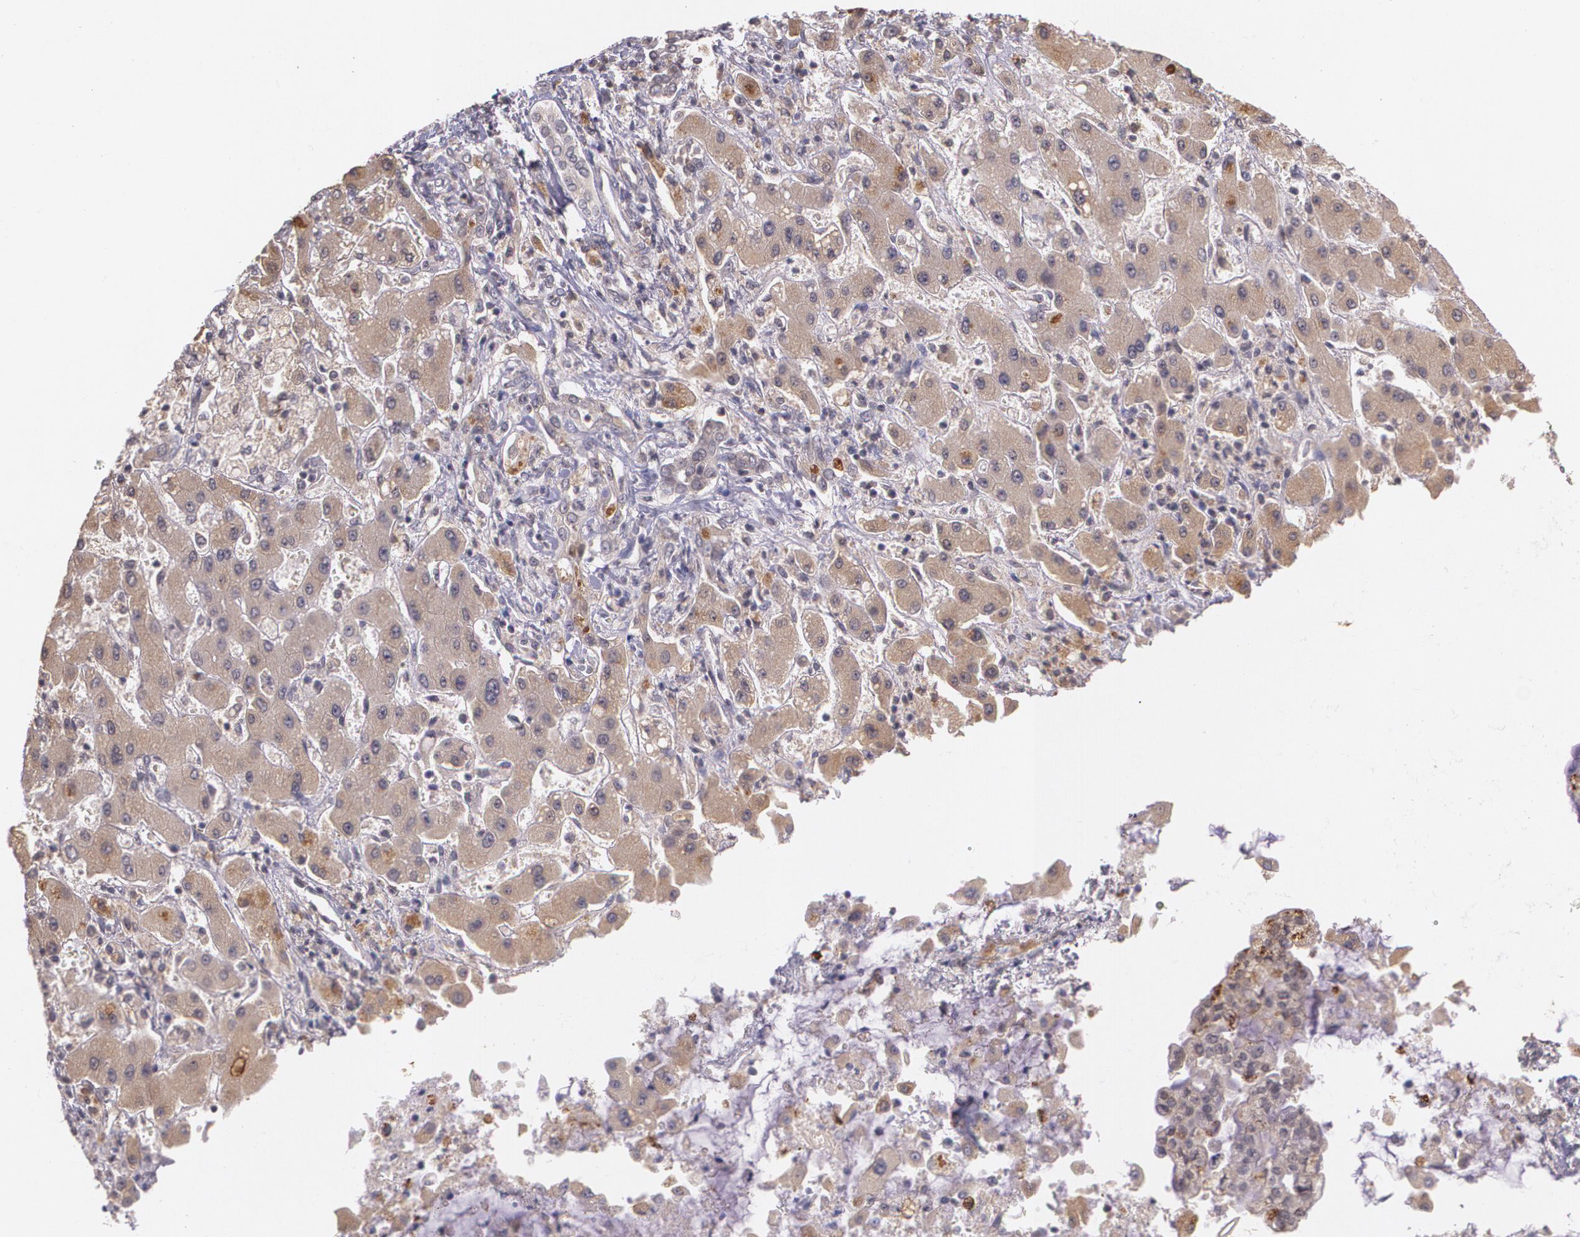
{"staining": {"intensity": "moderate", "quantity": ">75%", "location": "cytoplasmic/membranous"}, "tissue": "liver cancer", "cell_type": "Tumor cells", "image_type": "cancer", "snomed": [{"axis": "morphology", "description": "Cholangiocarcinoma"}, {"axis": "topography", "description": "Liver"}], "caption": "The immunohistochemical stain shows moderate cytoplasmic/membranous positivity in tumor cells of liver cholangiocarcinoma tissue.", "gene": "TM4SF1", "patient": {"sex": "male", "age": 50}}